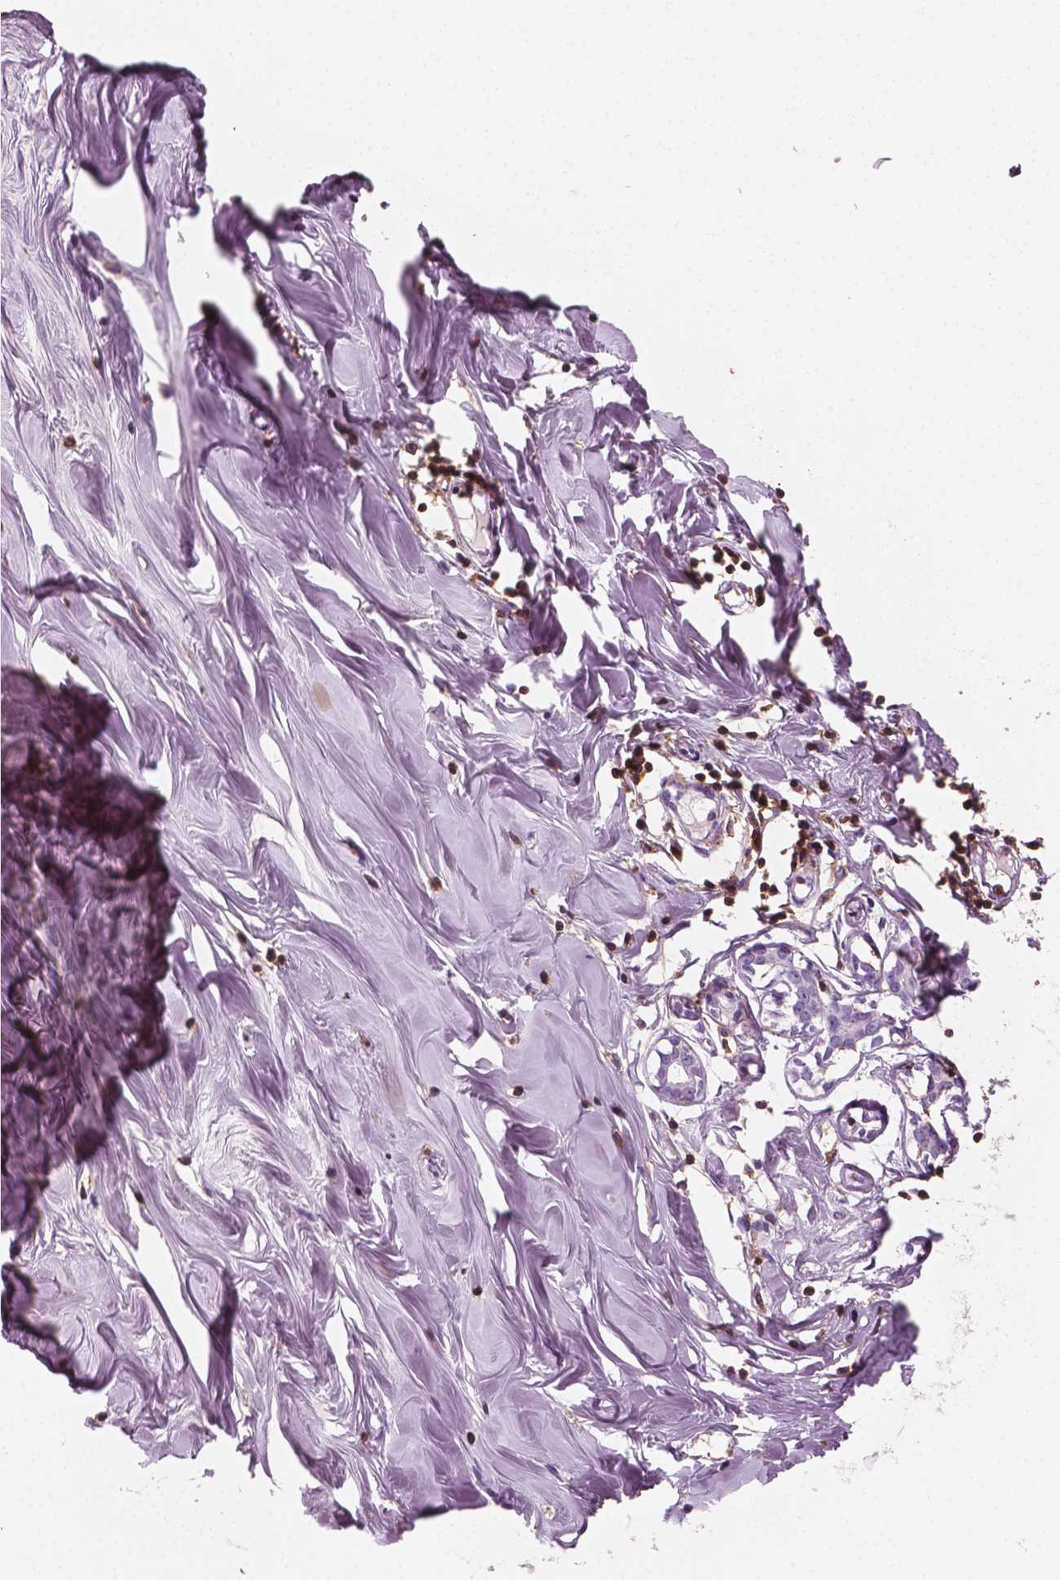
{"staining": {"intensity": "negative", "quantity": "none", "location": "none"}, "tissue": "breast", "cell_type": "Adipocytes", "image_type": "normal", "snomed": [{"axis": "morphology", "description": "Normal tissue, NOS"}, {"axis": "topography", "description": "Breast"}], "caption": "Benign breast was stained to show a protein in brown. There is no significant positivity in adipocytes. Brightfield microscopy of IHC stained with DAB (3,3'-diaminobenzidine) (brown) and hematoxylin (blue), captured at high magnification.", "gene": "PTPRC", "patient": {"sex": "female", "age": 27}}